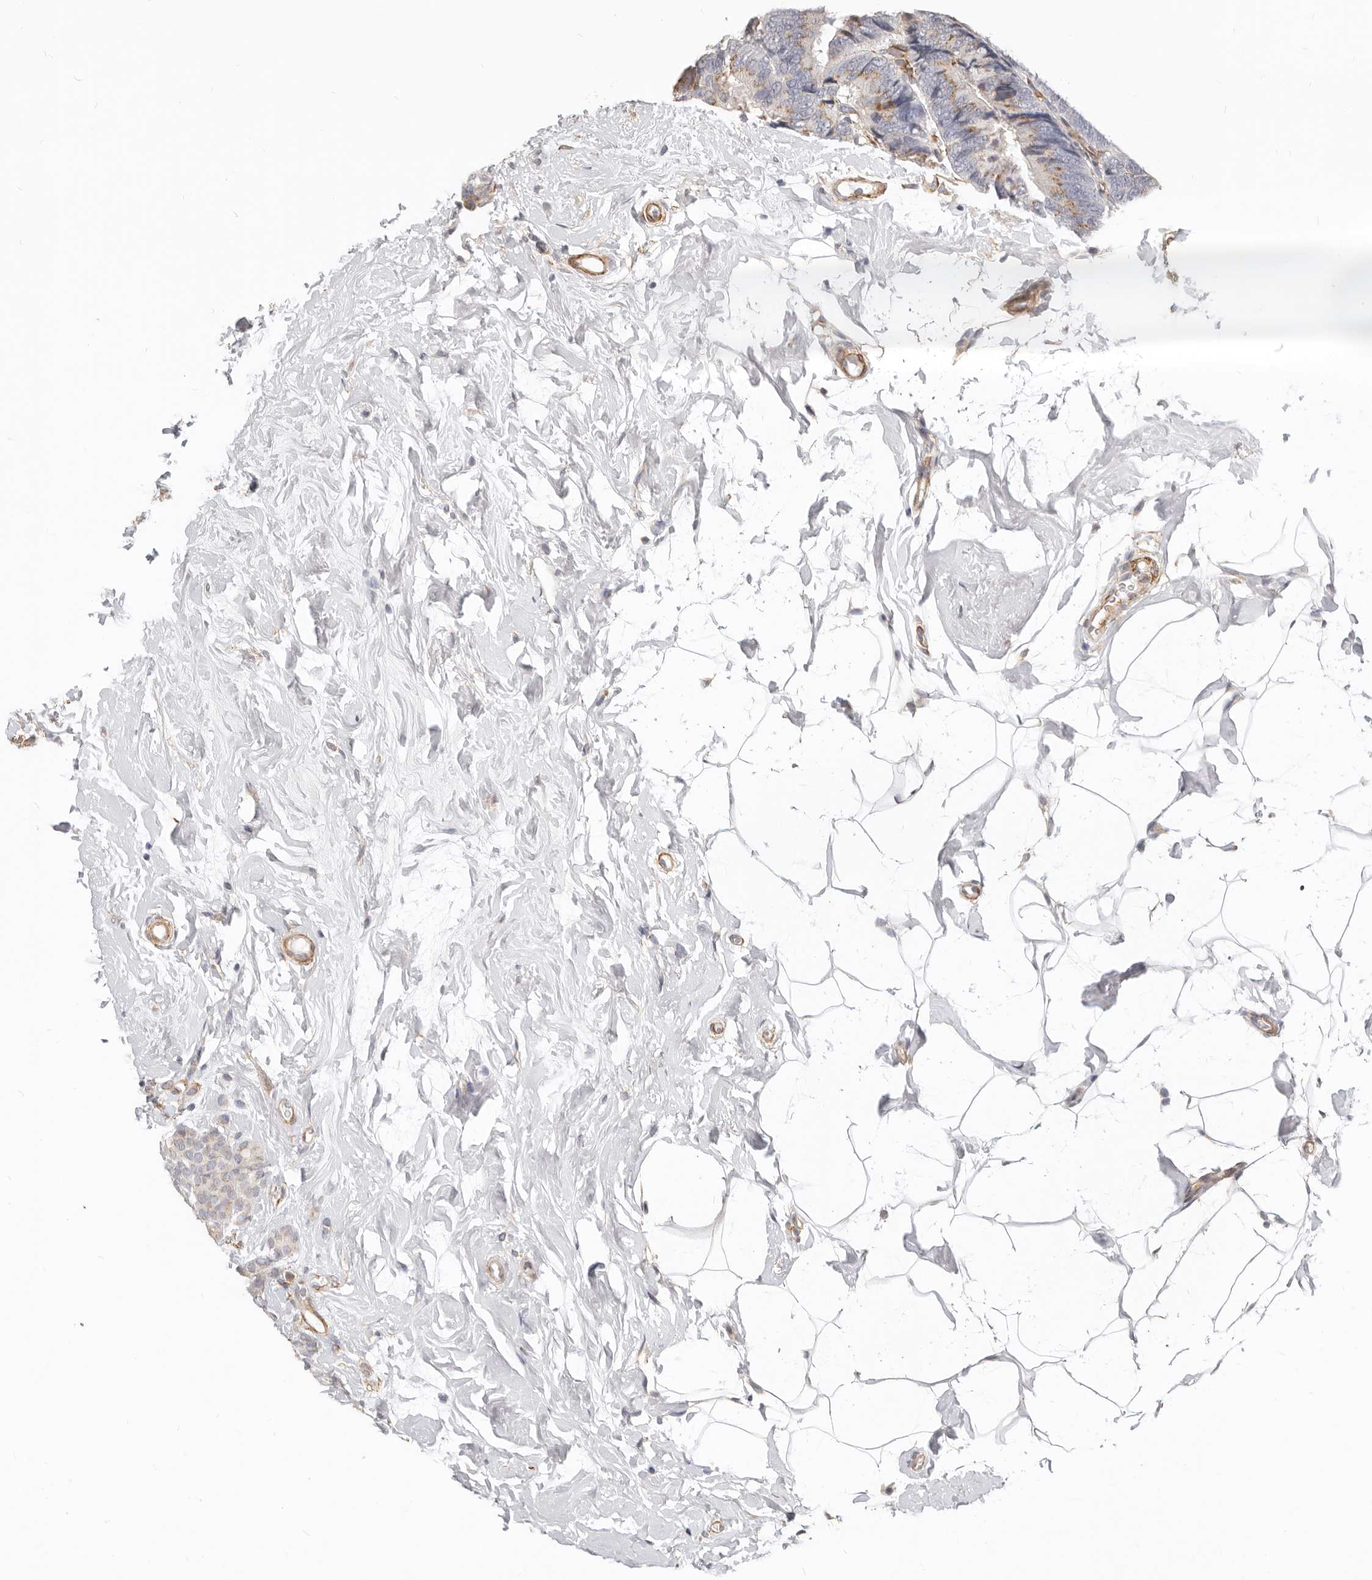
{"staining": {"intensity": "weak", "quantity": "<25%", "location": "cytoplasmic/membranous"}, "tissue": "breast cancer", "cell_type": "Tumor cells", "image_type": "cancer", "snomed": [{"axis": "morphology", "description": "Lobular carcinoma, in situ"}, {"axis": "morphology", "description": "Lobular carcinoma"}, {"axis": "topography", "description": "Breast"}], "caption": "The micrograph reveals no staining of tumor cells in breast lobular carcinoma in situ.", "gene": "RABAC1", "patient": {"sex": "female", "age": 41}}